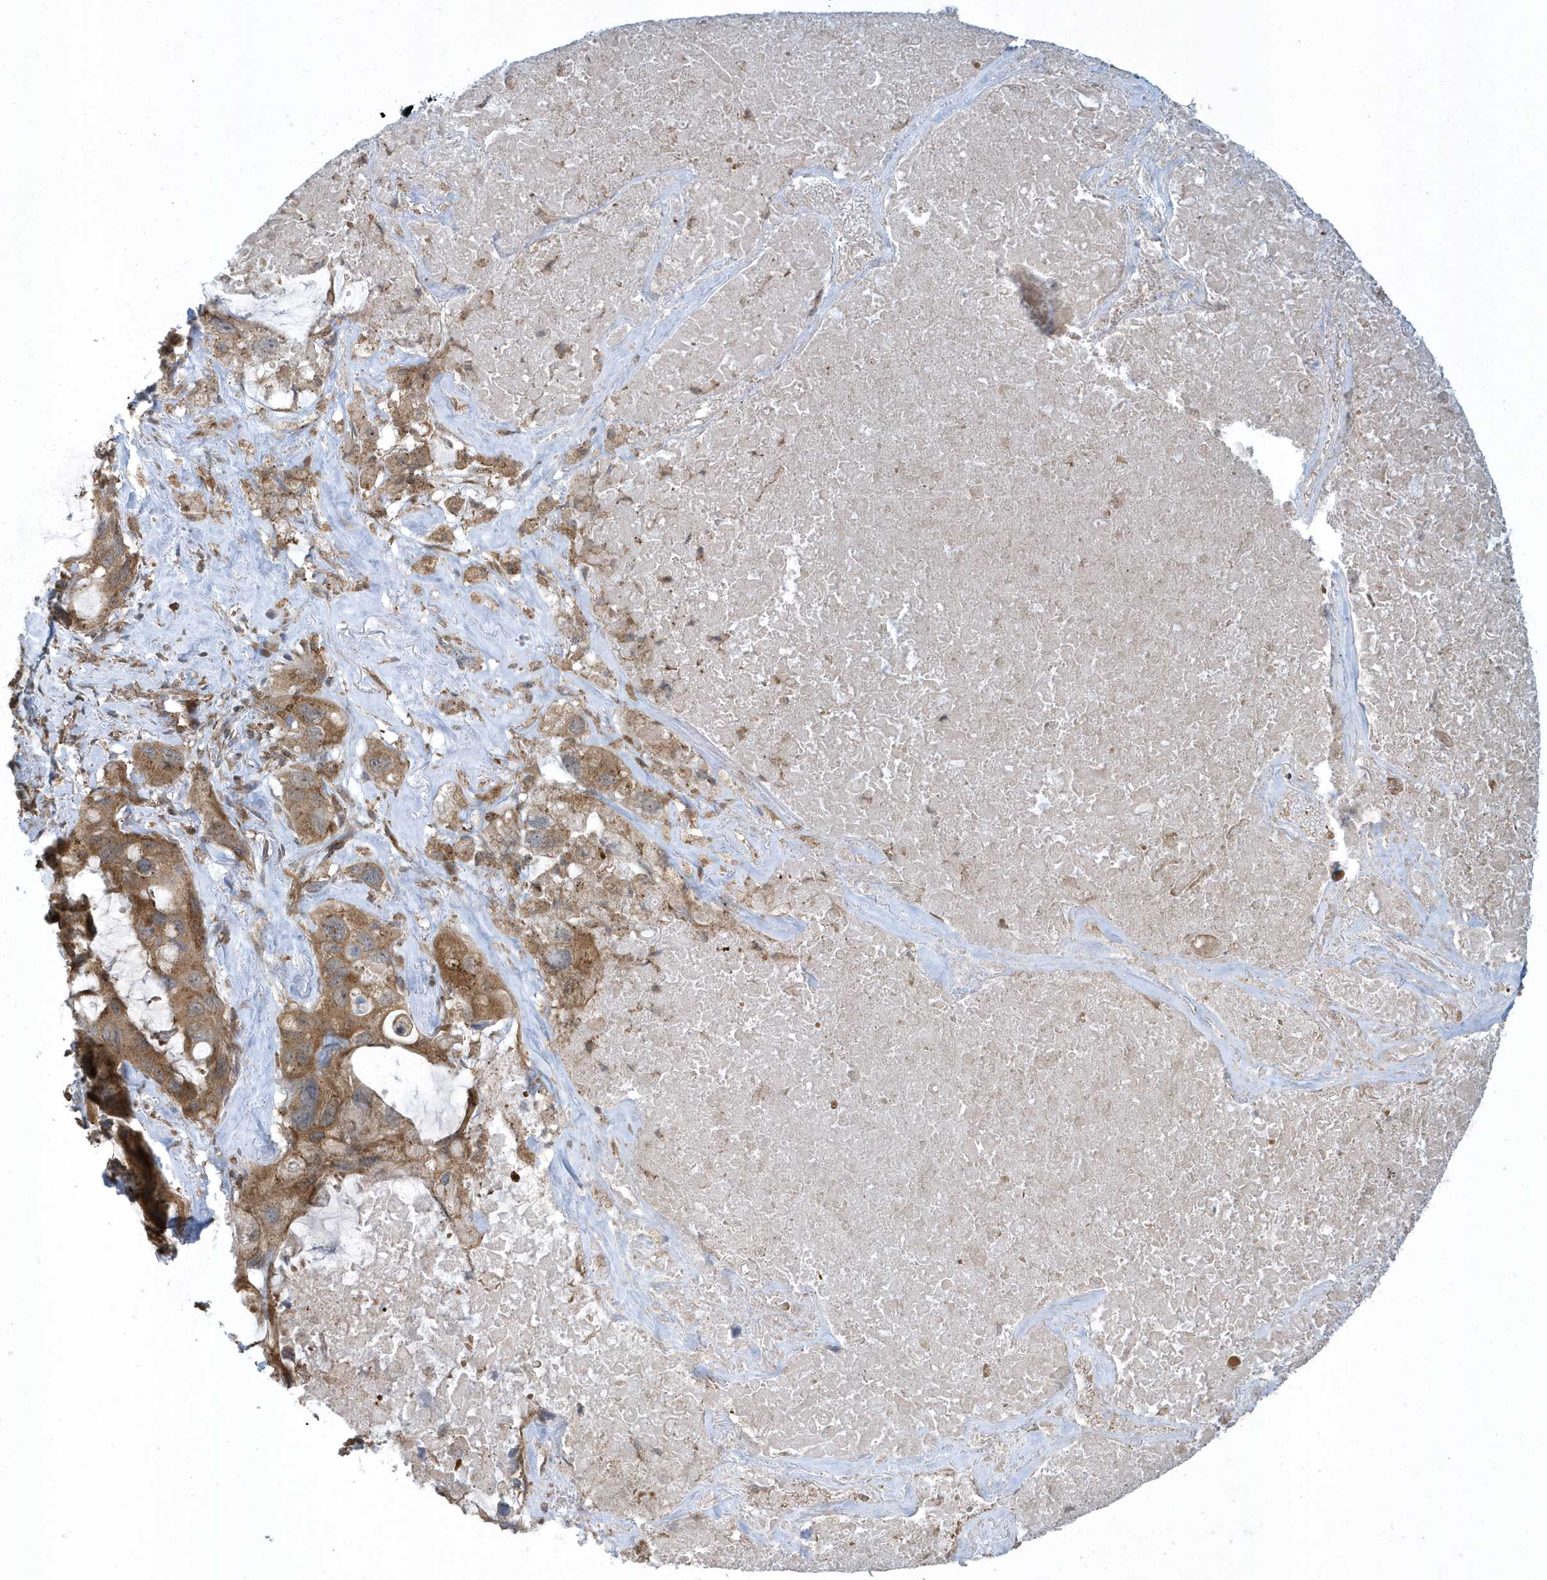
{"staining": {"intensity": "moderate", "quantity": ">75%", "location": "cytoplasmic/membranous"}, "tissue": "lung cancer", "cell_type": "Tumor cells", "image_type": "cancer", "snomed": [{"axis": "morphology", "description": "Squamous cell carcinoma, NOS"}, {"axis": "topography", "description": "Lung"}], "caption": "Lung cancer stained with a protein marker demonstrates moderate staining in tumor cells.", "gene": "STAMBP", "patient": {"sex": "female", "age": 73}}